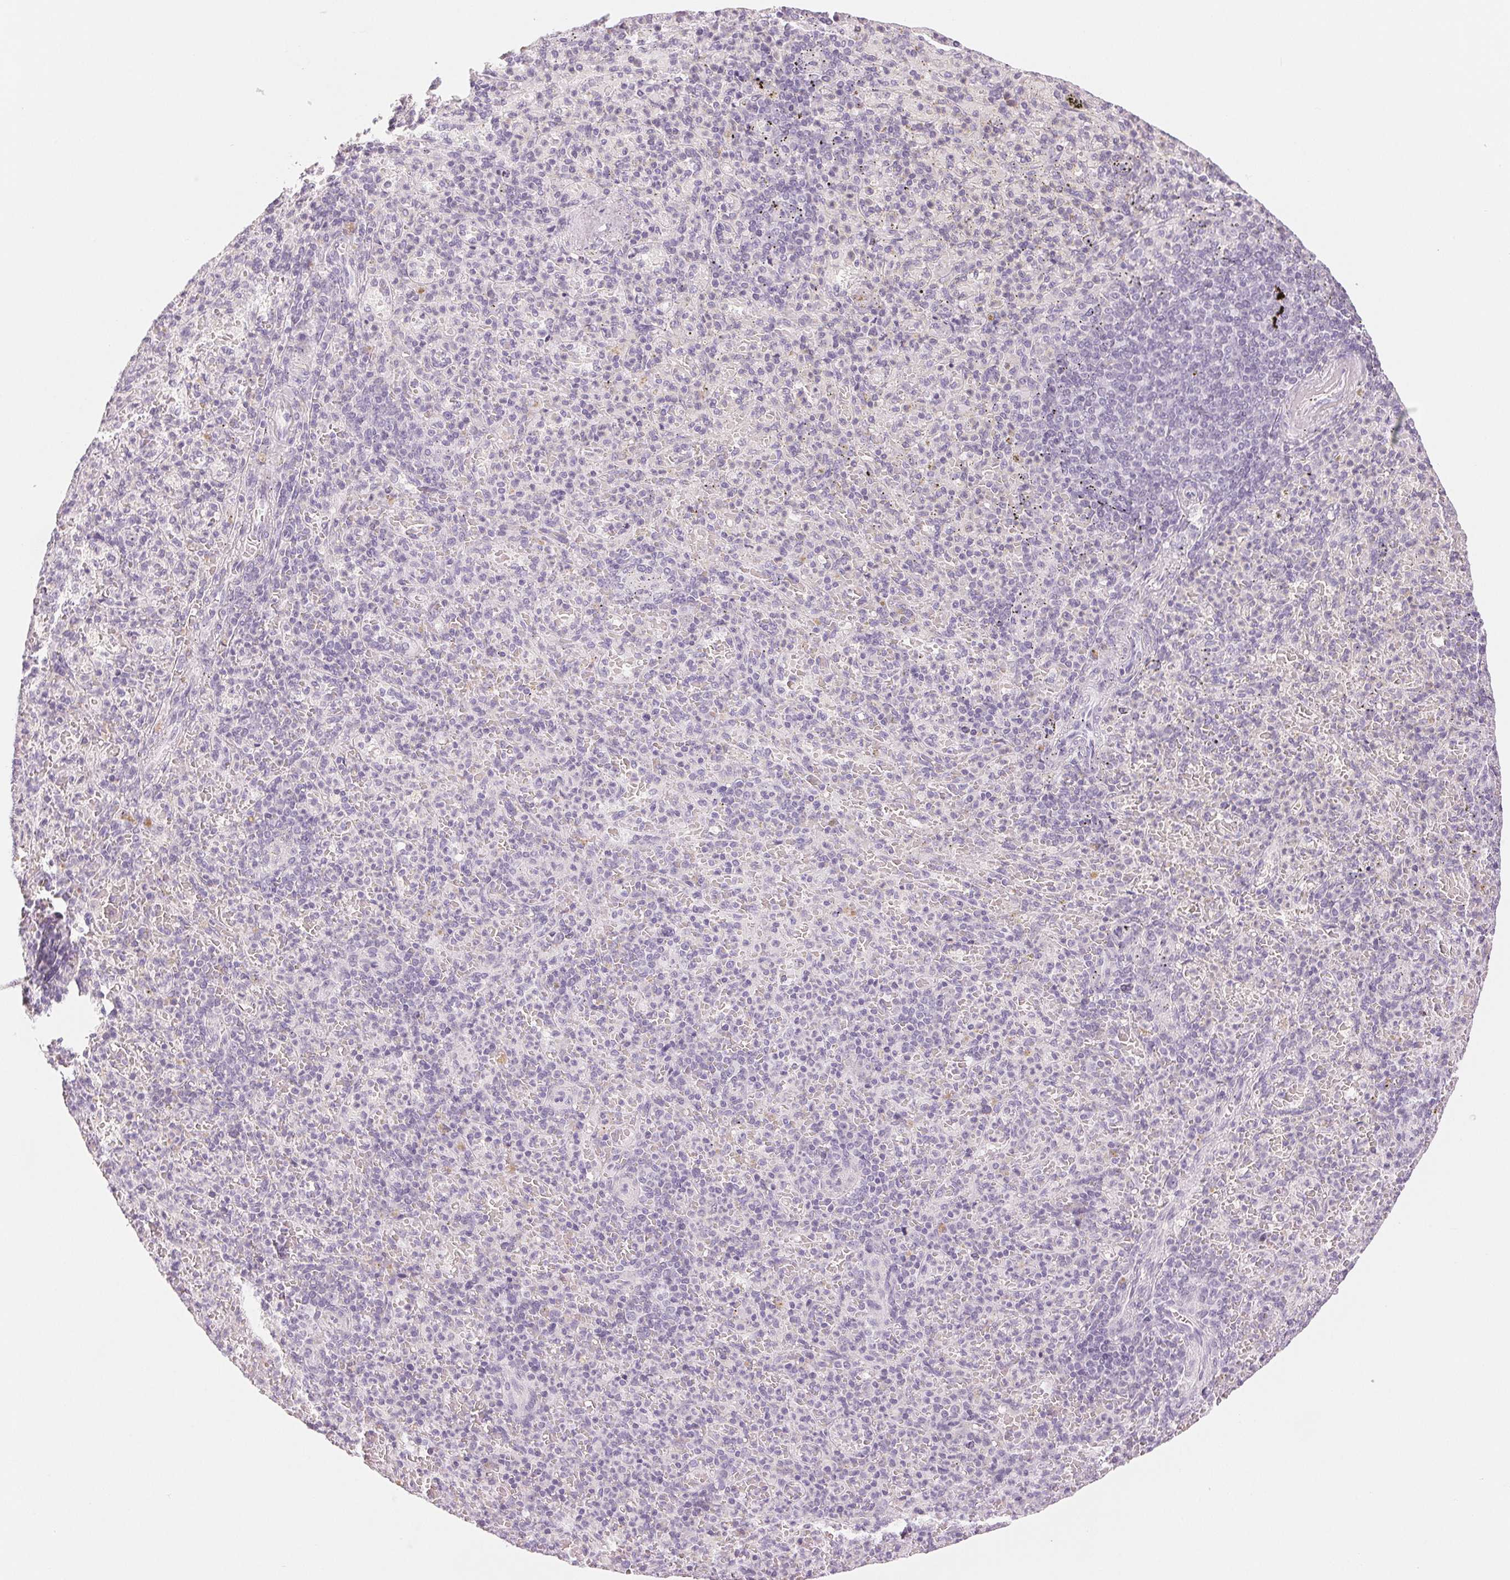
{"staining": {"intensity": "negative", "quantity": "none", "location": "none"}, "tissue": "spleen", "cell_type": "Cells in red pulp", "image_type": "normal", "snomed": [{"axis": "morphology", "description": "Normal tissue, NOS"}, {"axis": "topography", "description": "Spleen"}], "caption": "The IHC image has no significant positivity in cells in red pulp of spleen.", "gene": "EHHADH", "patient": {"sex": "female", "age": 74}}